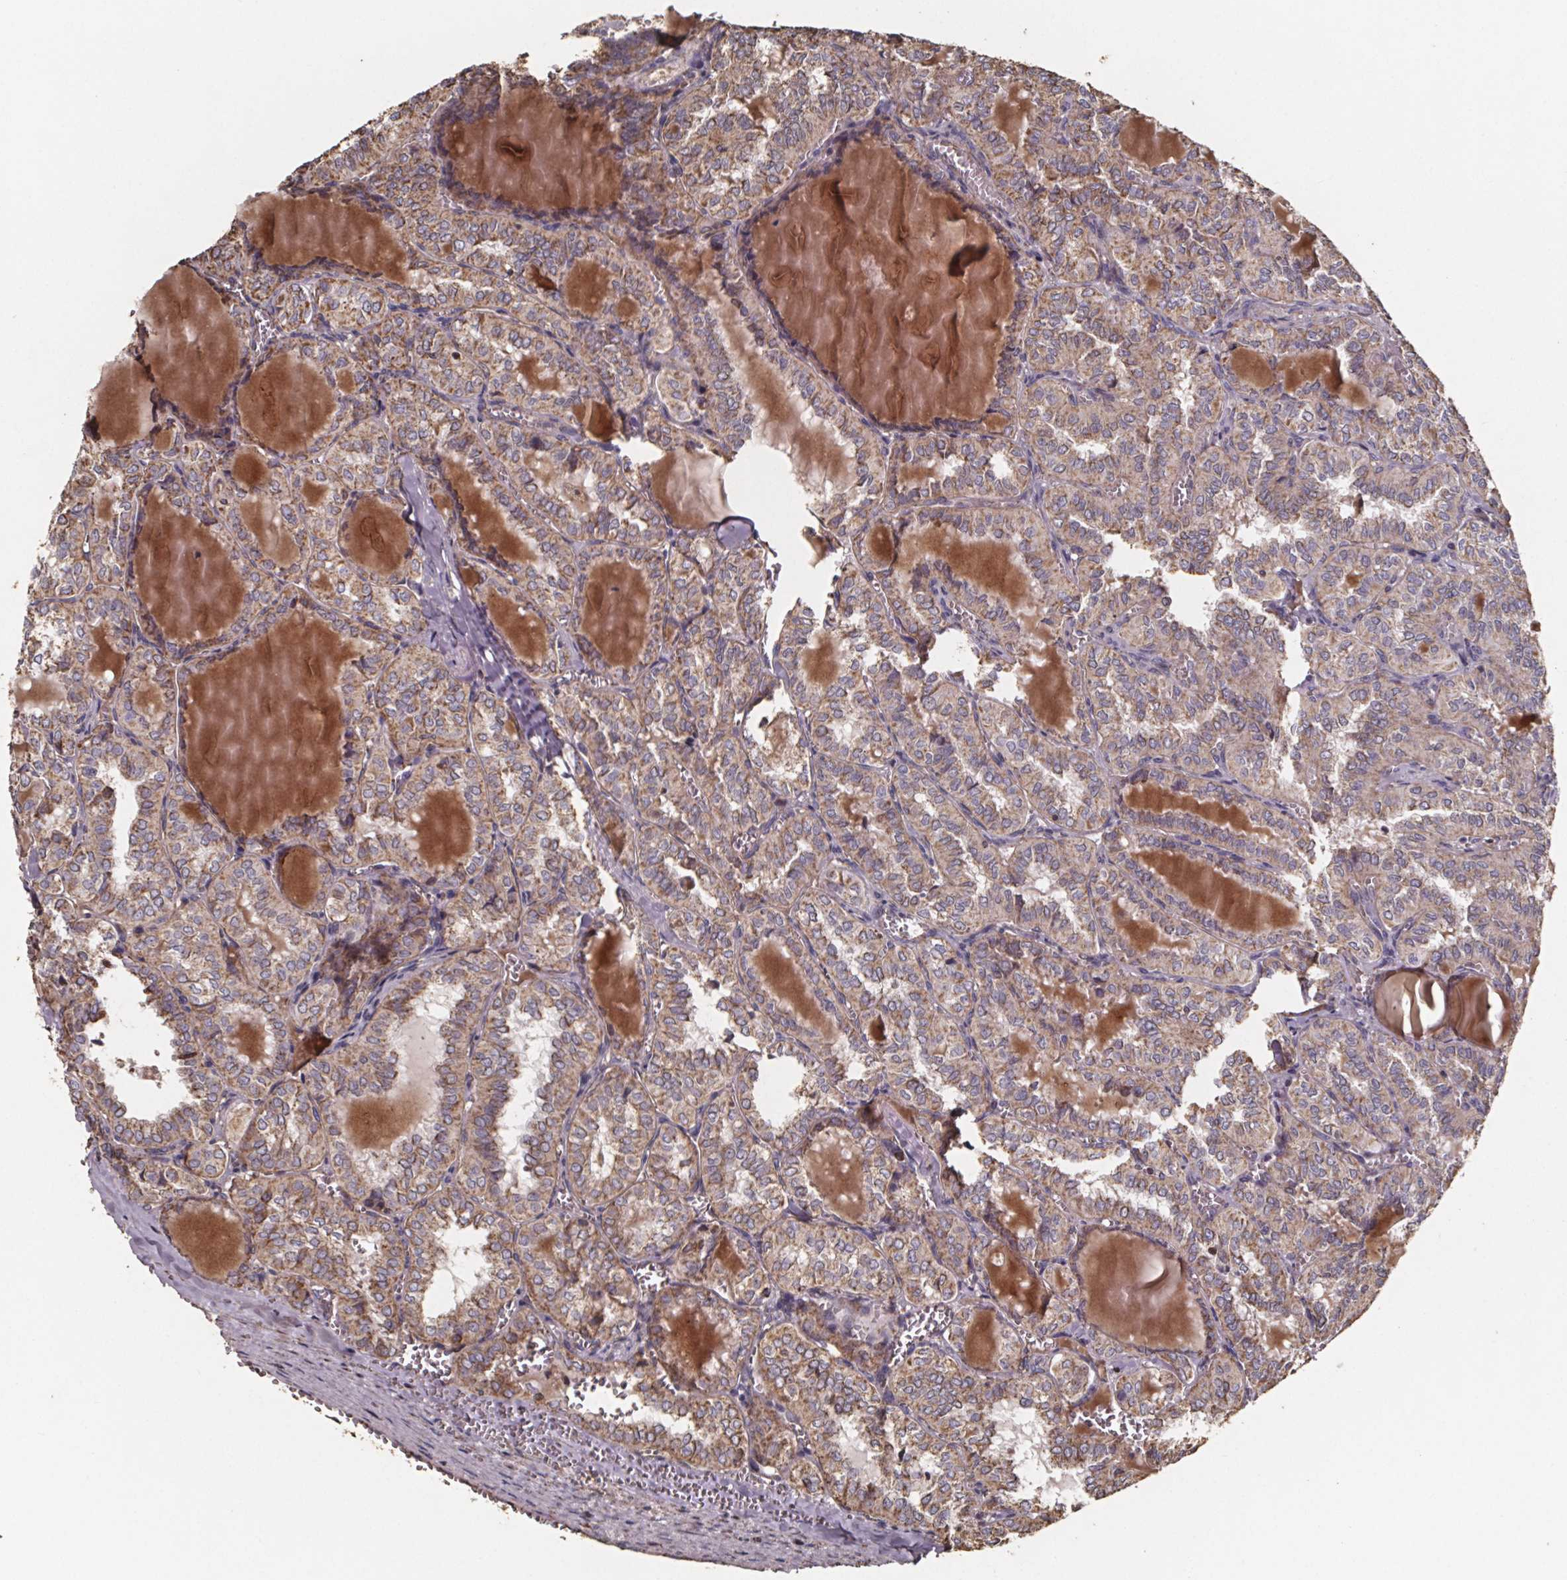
{"staining": {"intensity": "weak", "quantity": ">75%", "location": "cytoplasmic/membranous"}, "tissue": "thyroid cancer", "cell_type": "Tumor cells", "image_type": "cancer", "snomed": [{"axis": "morphology", "description": "Papillary adenocarcinoma, NOS"}, {"axis": "topography", "description": "Thyroid gland"}], "caption": "Immunohistochemistry (IHC) of human thyroid cancer exhibits low levels of weak cytoplasmic/membranous staining in approximately >75% of tumor cells. (DAB IHC with brightfield microscopy, high magnification).", "gene": "SLC35D2", "patient": {"sex": "female", "age": 41}}